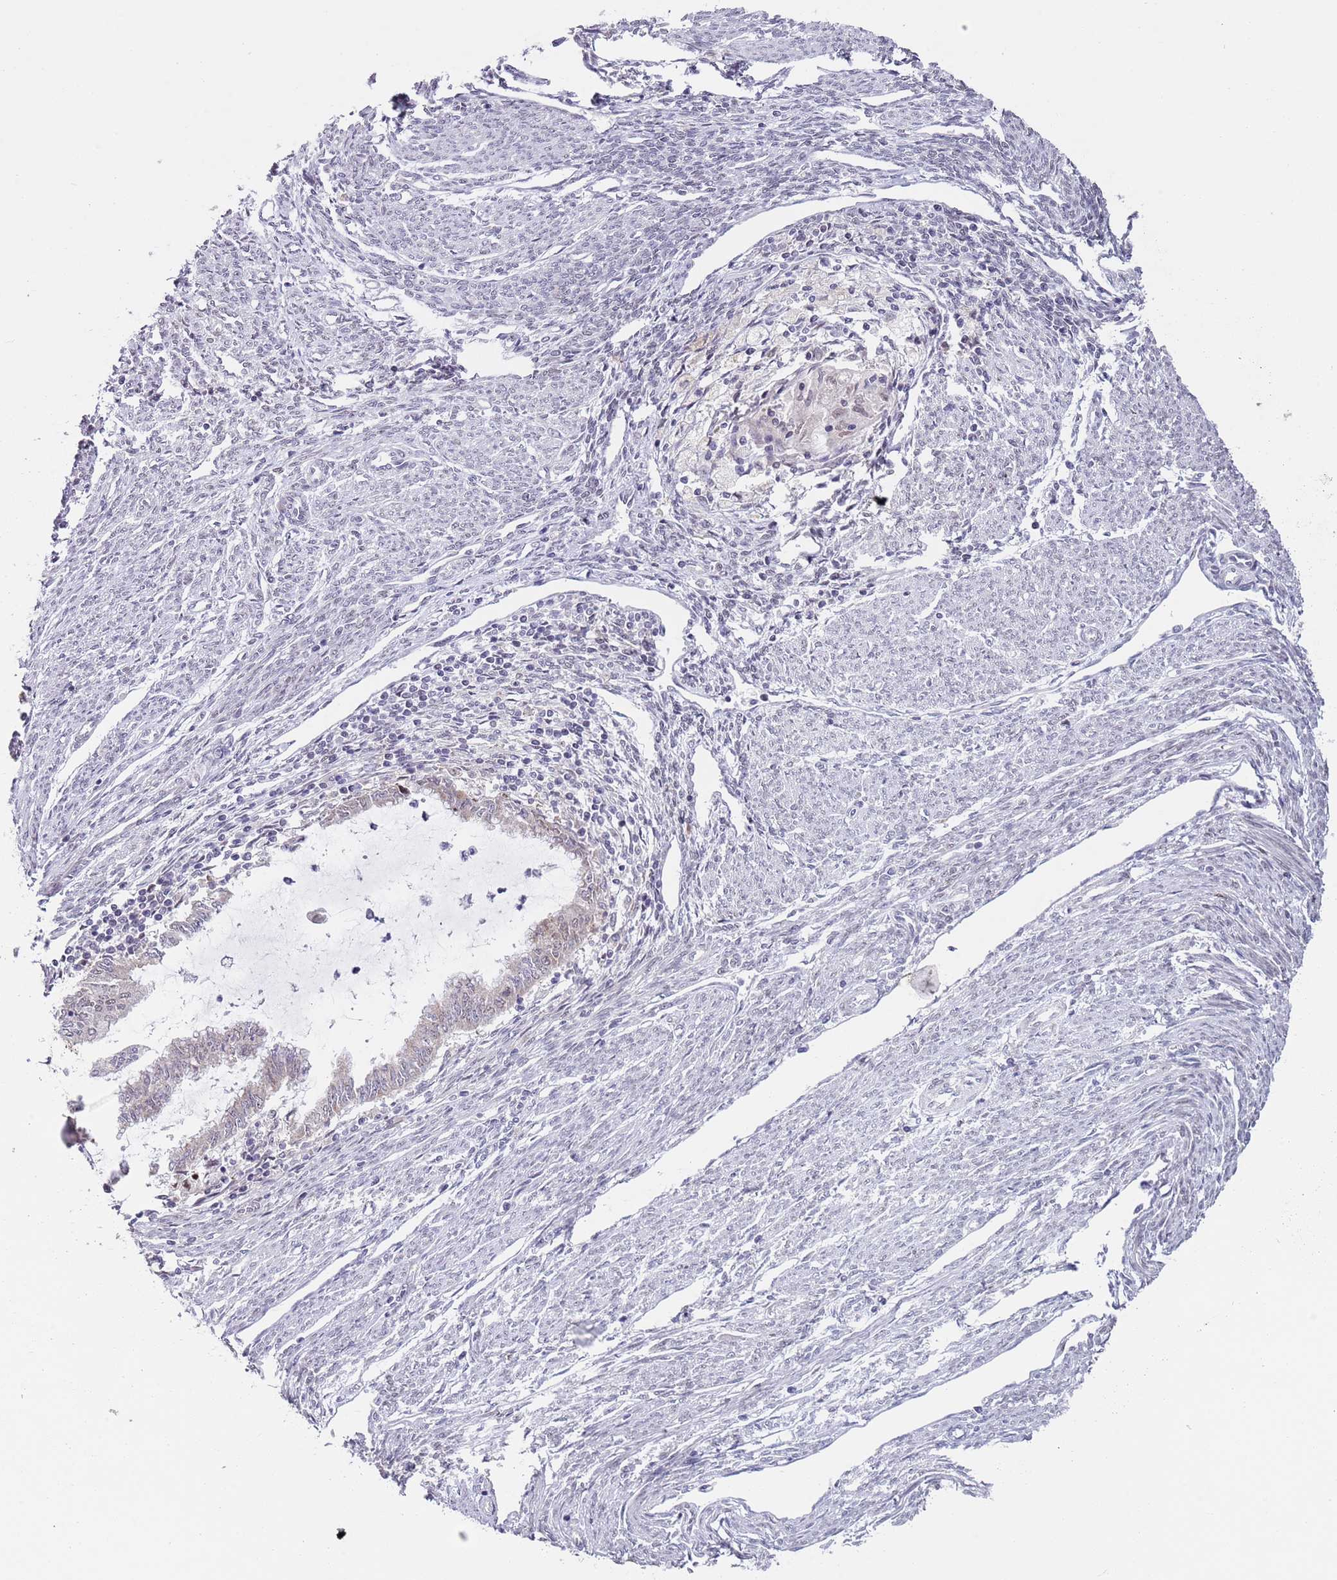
{"staining": {"intensity": "negative", "quantity": "none", "location": "none"}, "tissue": "endometrial cancer", "cell_type": "Tumor cells", "image_type": "cancer", "snomed": [{"axis": "morphology", "description": "Adenocarcinoma, NOS"}, {"axis": "topography", "description": "Endometrium"}], "caption": "DAB immunohistochemical staining of adenocarcinoma (endometrial) demonstrates no significant expression in tumor cells. (Stains: DAB (3,3'-diaminobenzidine) immunohistochemistry (IHC) with hematoxylin counter stain, Microscopy: brightfield microscopy at high magnification).", "gene": "SLC25A32", "patient": {"sex": "female", "age": 79}}